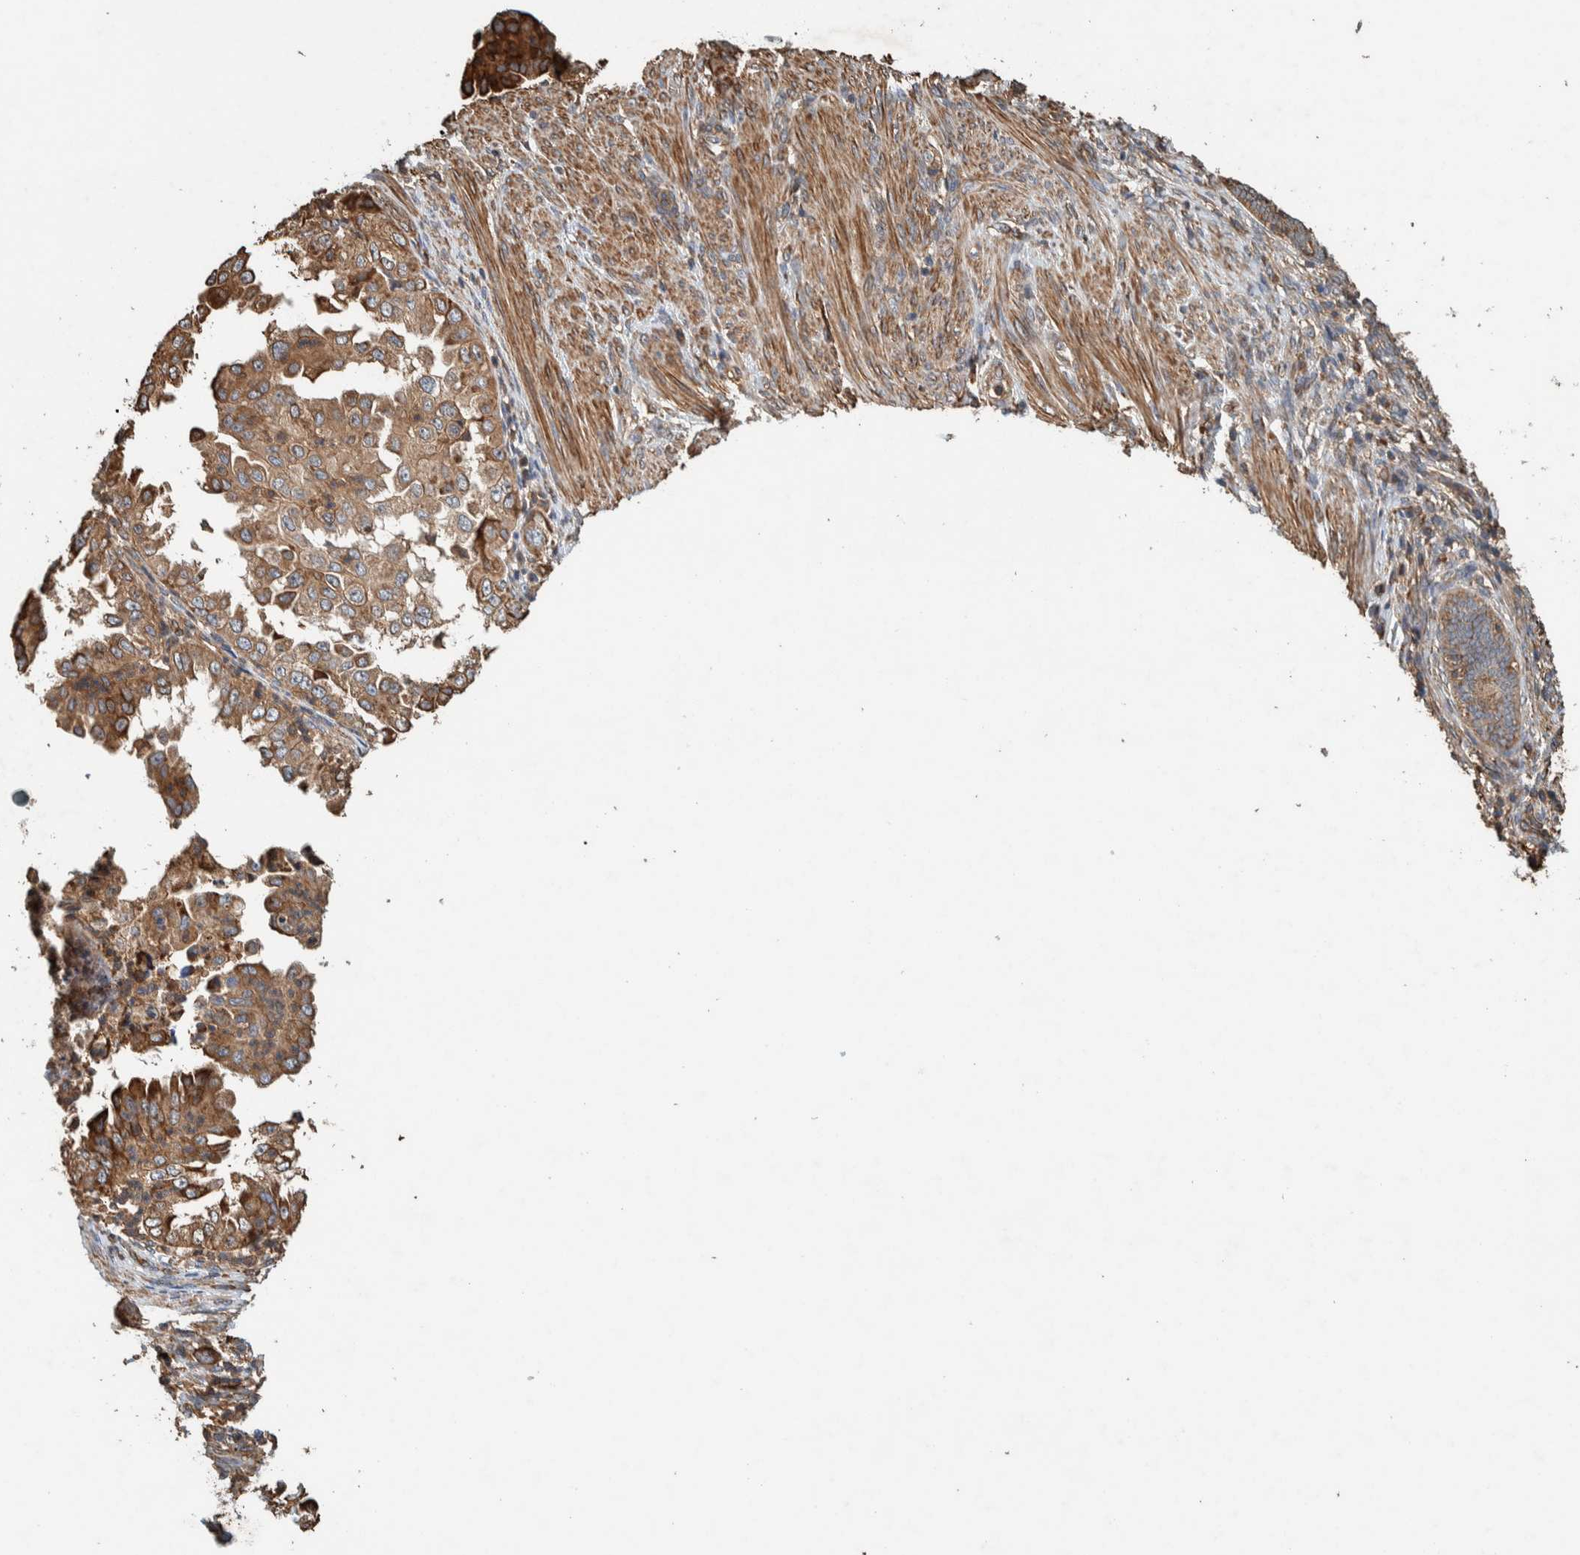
{"staining": {"intensity": "moderate", "quantity": ">75%", "location": "cytoplasmic/membranous"}, "tissue": "endometrial cancer", "cell_type": "Tumor cells", "image_type": "cancer", "snomed": [{"axis": "morphology", "description": "Adenocarcinoma, NOS"}, {"axis": "topography", "description": "Endometrium"}], "caption": "Immunohistochemical staining of human endometrial adenocarcinoma demonstrates medium levels of moderate cytoplasmic/membranous positivity in about >75% of tumor cells. Immunohistochemistry (ihc) stains the protein in brown and the nuclei are stained blue.", "gene": "PLA2G3", "patient": {"sex": "female", "age": 85}}